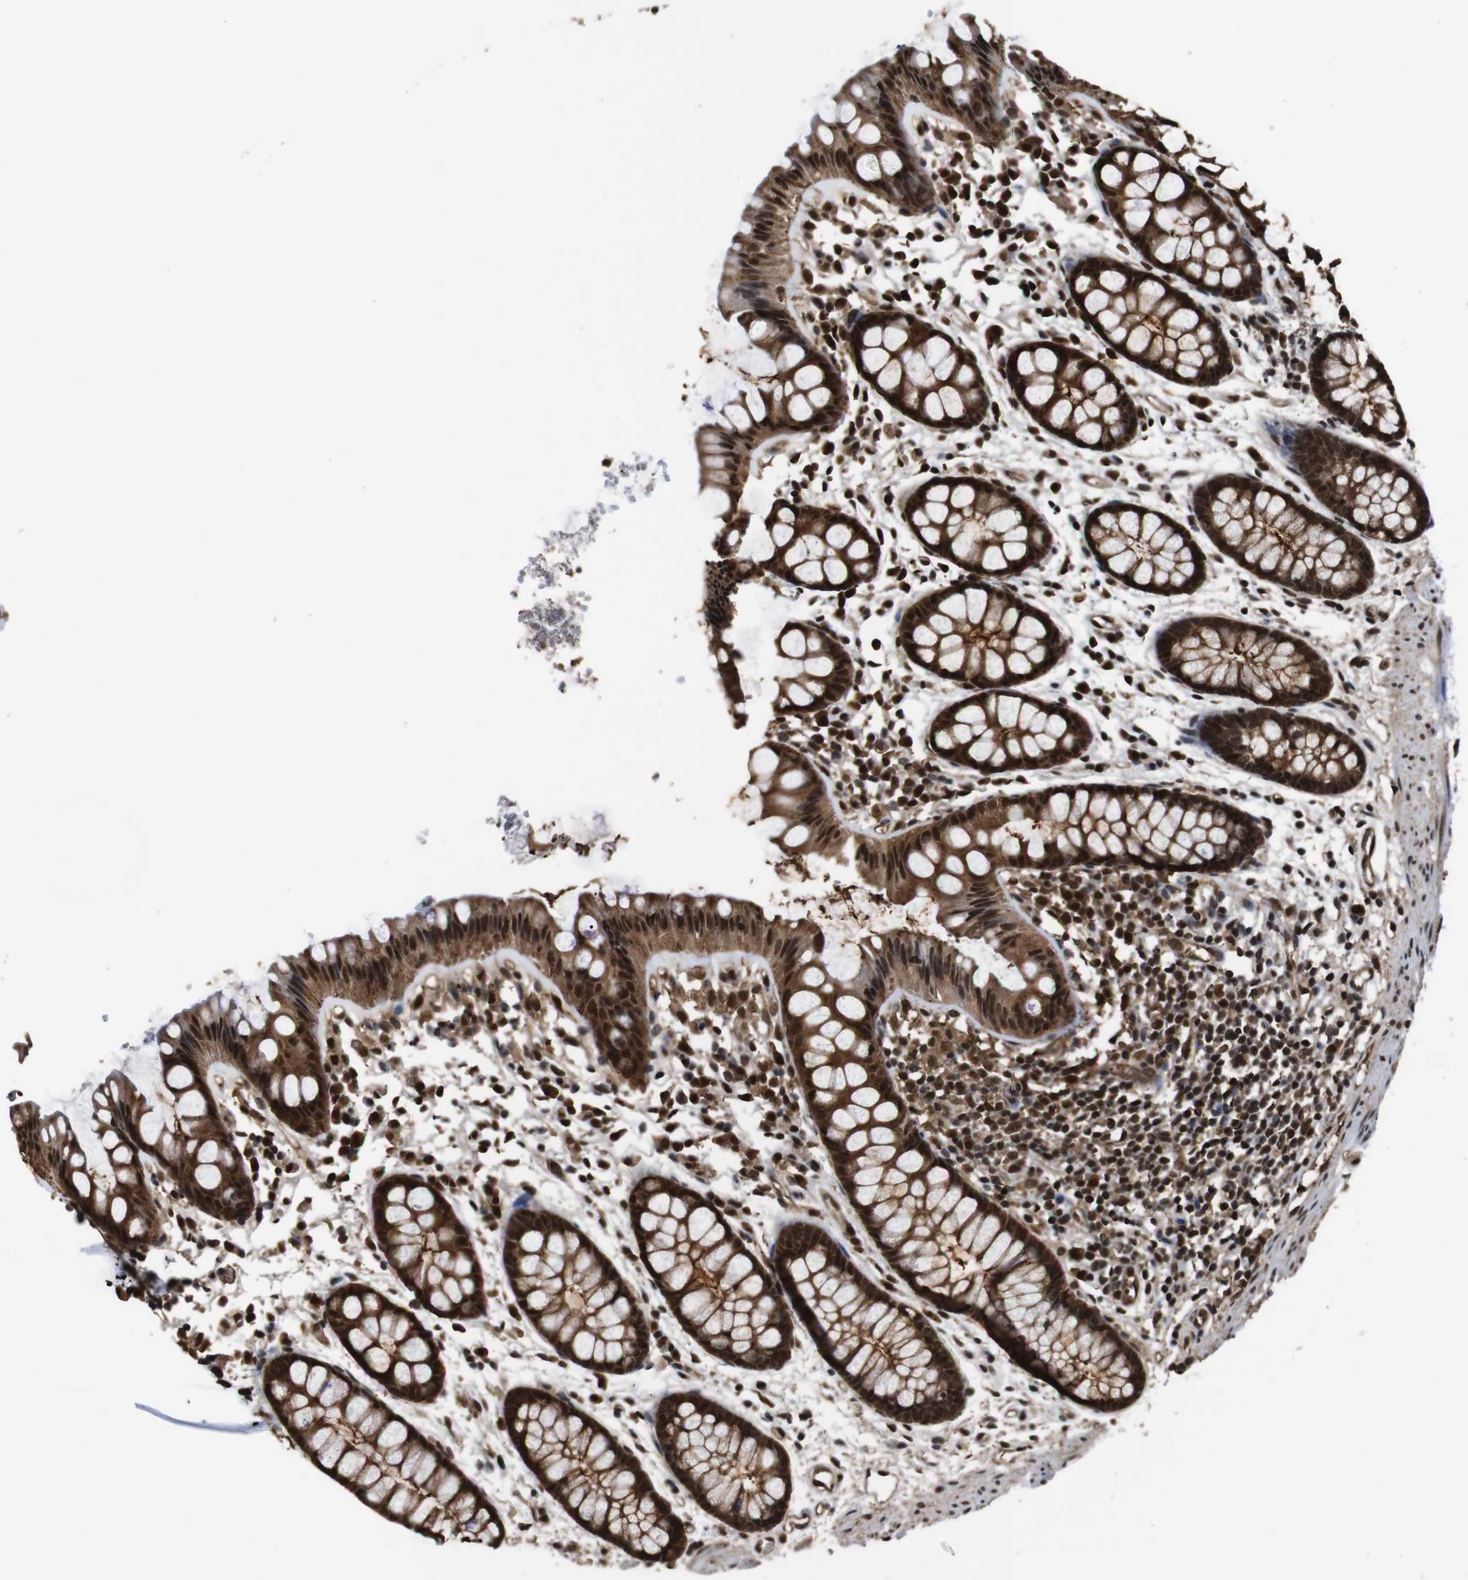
{"staining": {"intensity": "strong", "quantity": ">75%", "location": "cytoplasmic/membranous,nuclear"}, "tissue": "rectum", "cell_type": "Glandular cells", "image_type": "normal", "snomed": [{"axis": "morphology", "description": "Normal tissue, NOS"}, {"axis": "topography", "description": "Rectum"}], "caption": "Approximately >75% of glandular cells in unremarkable rectum demonstrate strong cytoplasmic/membranous,nuclear protein staining as visualized by brown immunohistochemical staining.", "gene": "VCP", "patient": {"sex": "female", "age": 66}}